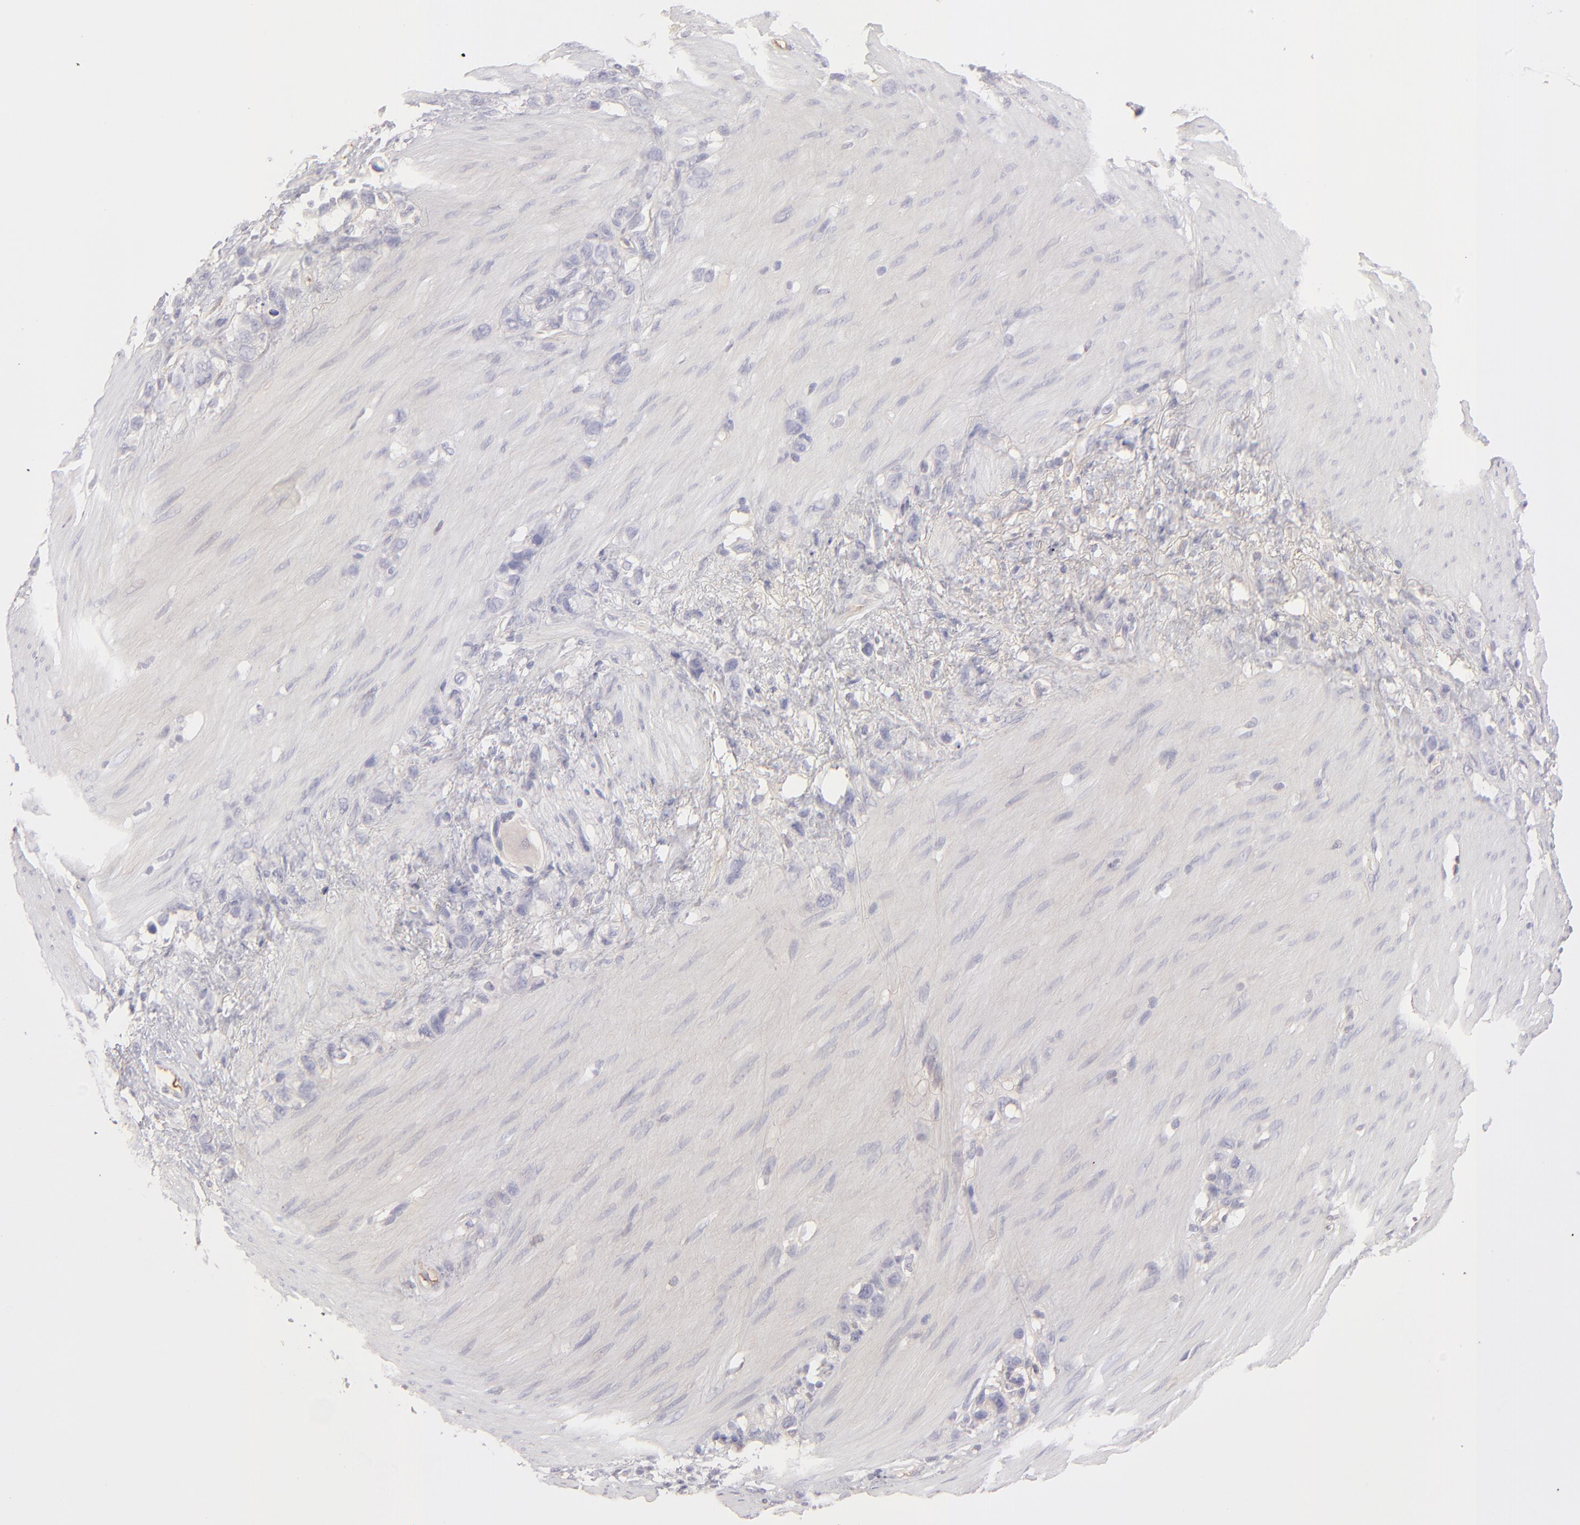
{"staining": {"intensity": "negative", "quantity": "none", "location": "none"}, "tissue": "stomach cancer", "cell_type": "Tumor cells", "image_type": "cancer", "snomed": [{"axis": "morphology", "description": "Normal tissue, NOS"}, {"axis": "morphology", "description": "Adenocarcinoma, NOS"}, {"axis": "morphology", "description": "Adenocarcinoma, High grade"}, {"axis": "topography", "description": "Stomach, upper"}, {"axis": "topography", "description": "Stomach"}], "caption": "This image is of stomach adenocarcinoma stained with IHC to label a protein in brown with the nuclei are counter-stained blue. There is no staining in tumor cells. (DAB (3,3'-diaminobenzidine) IHC visualized using brightfield microscopy, high magnification).", "gene": "ABCC4", "patient": {"sex": "female", "age": 65}}